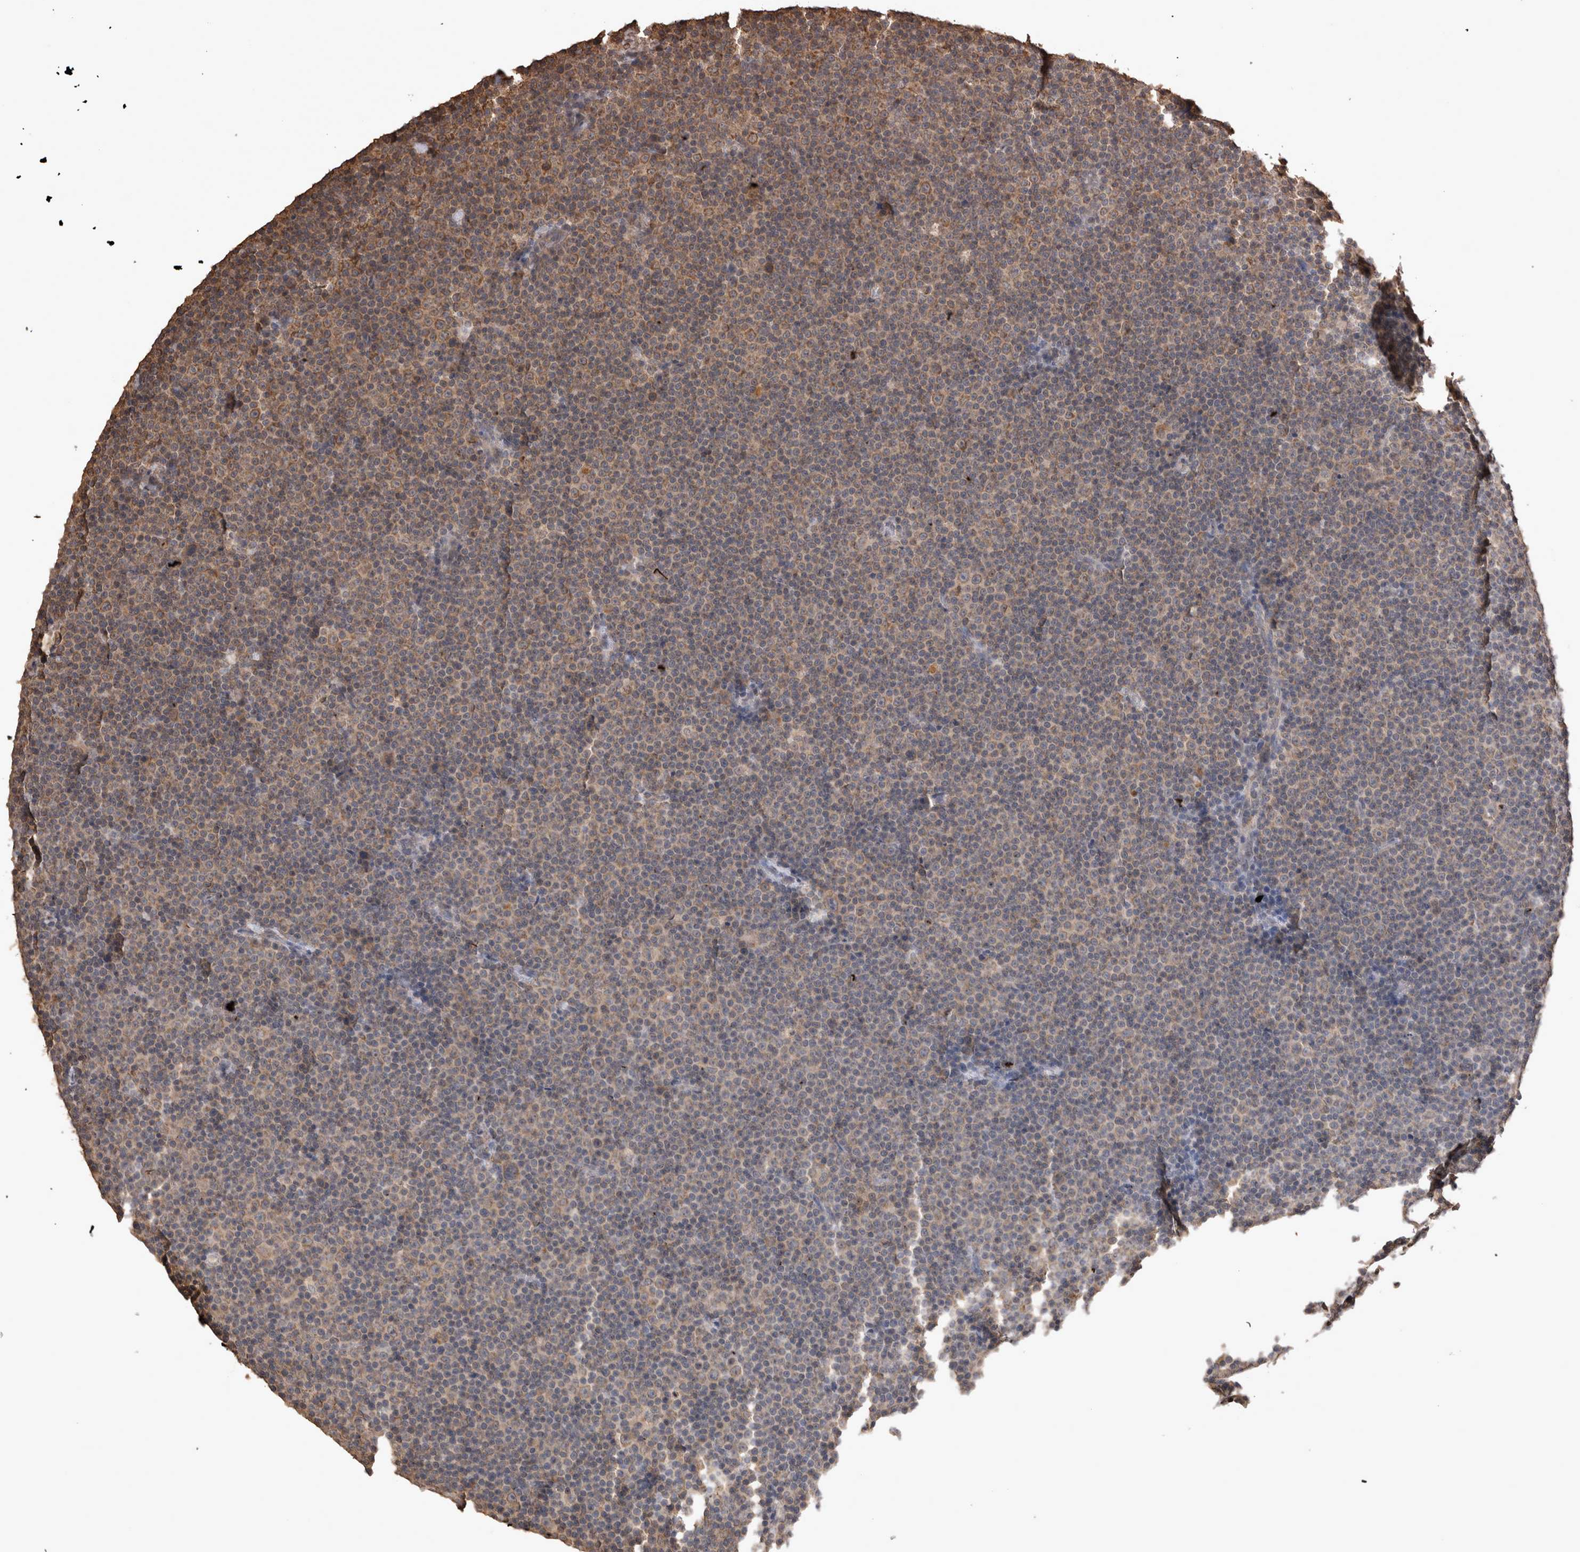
{"staining": {"intensity": "moderate", "quantity": "25%-75%", "location": "cytoplasmic/membranous"}, "tissue": "lymphoma", "cell_type": "Tumor cells", "image_type": "cancer", "snomed": [{"axis": "morphology", "description": "Malignant lymphoma, non-Hodgkin's type, Low grade"}, {"axis": "topography", "description": "Lymph node"}], "caption": "Immunohistochemistry micrograph of human lymphoma stained for a protein (brown), which reveals medium levels of moderate cytoplasmic/membranous staining in about 25%-75% of tumor cells.", "gene": "SOCS5", "patient": {"sex": "female", "age": 67}}